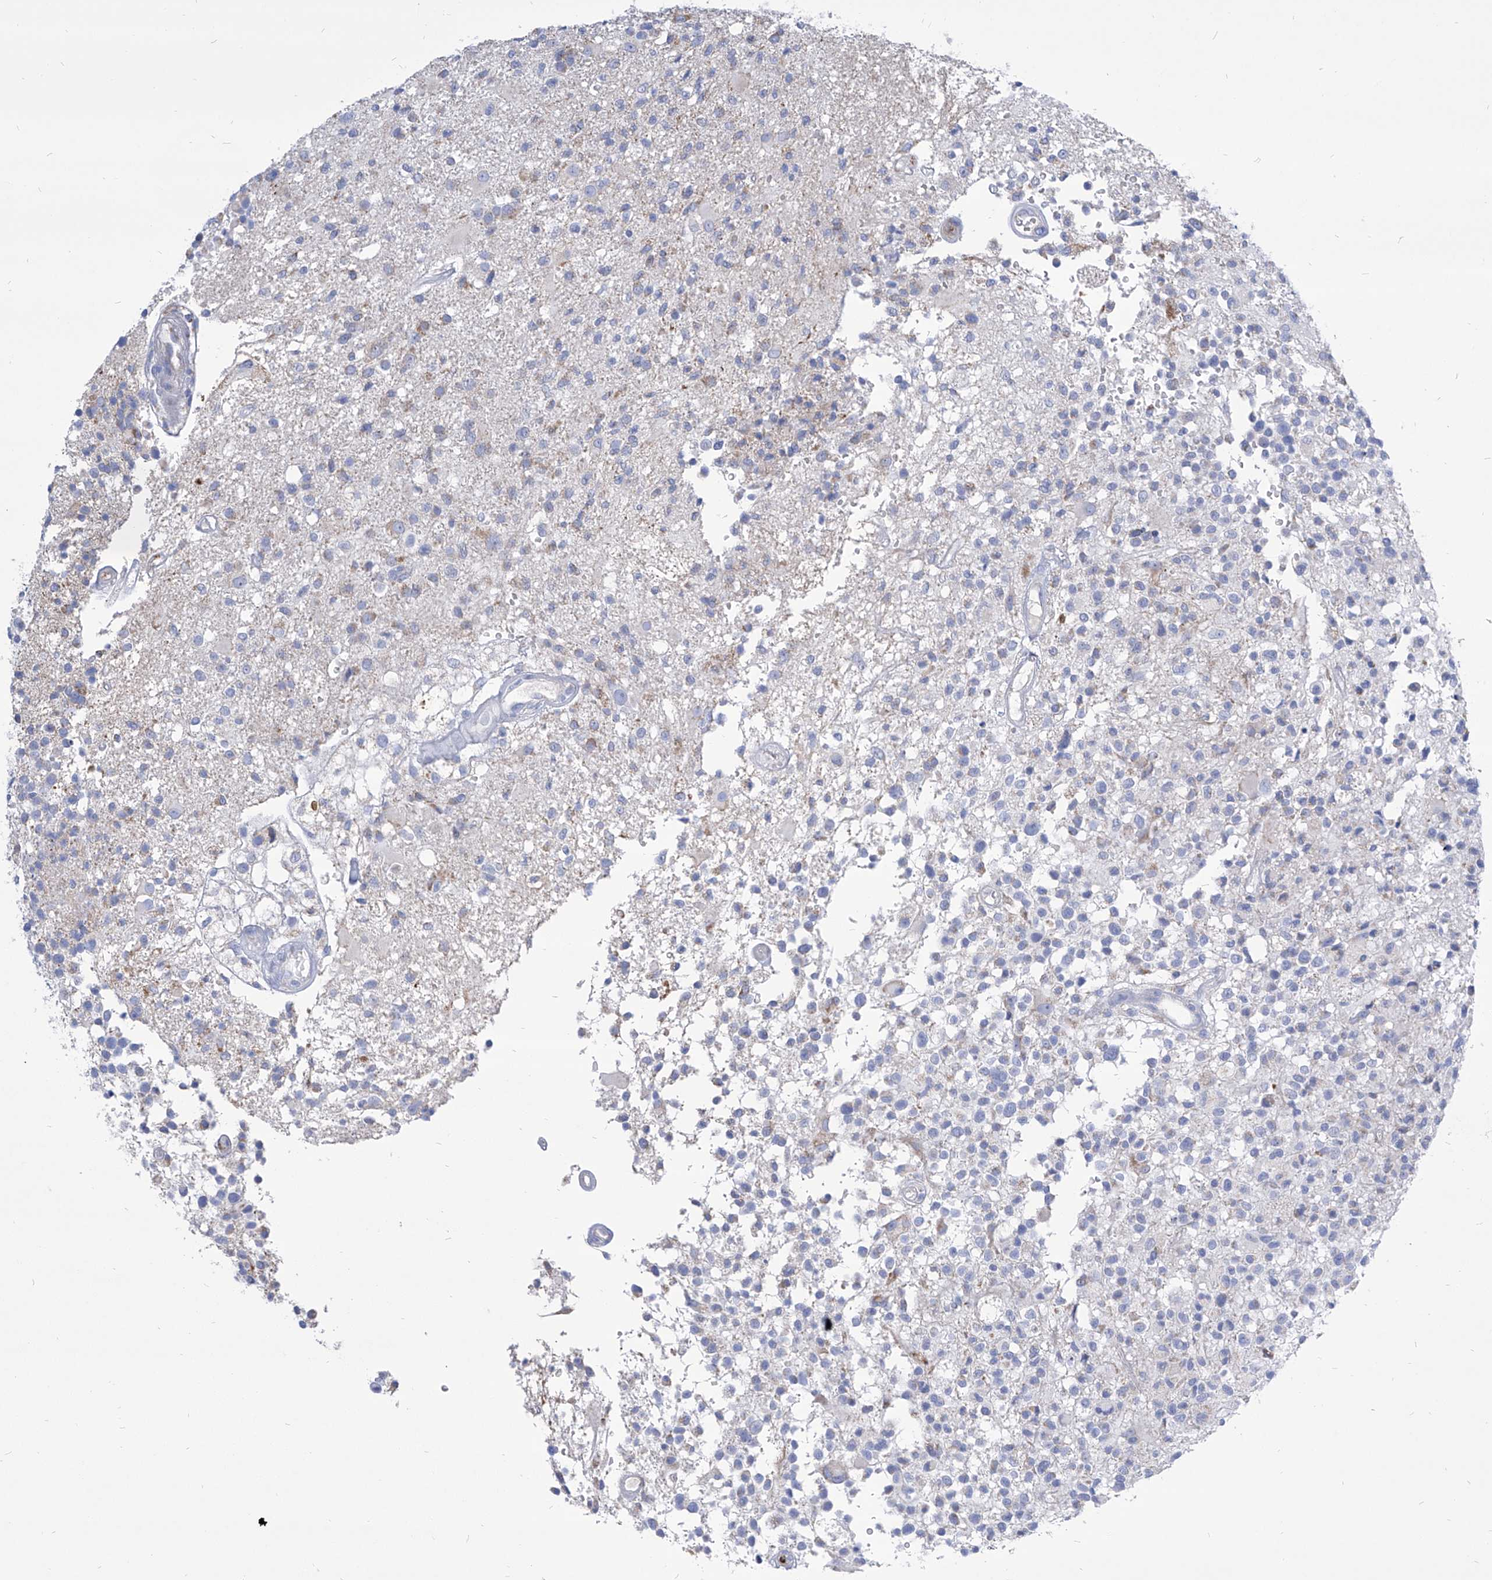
{"staining": {"intensity": "negative", "quantity": "none", "location": "none"}, "tissue": "glioma", "cell_type": "Tumor cells", "image_type": "cancer", "snomed": [{"axis": "morphology", "description": "Glioma, malignant, High grade"}, {"axis": "morphology", "description": "Glioblastoma, NOS"}, {"axis": "topography", "description": "Brain"}], "caption": "The image shows no significant expression in tumor cells of glioblastoma.", "gene": "COQ3", "patient": {"sex": "male", "age": 60}}